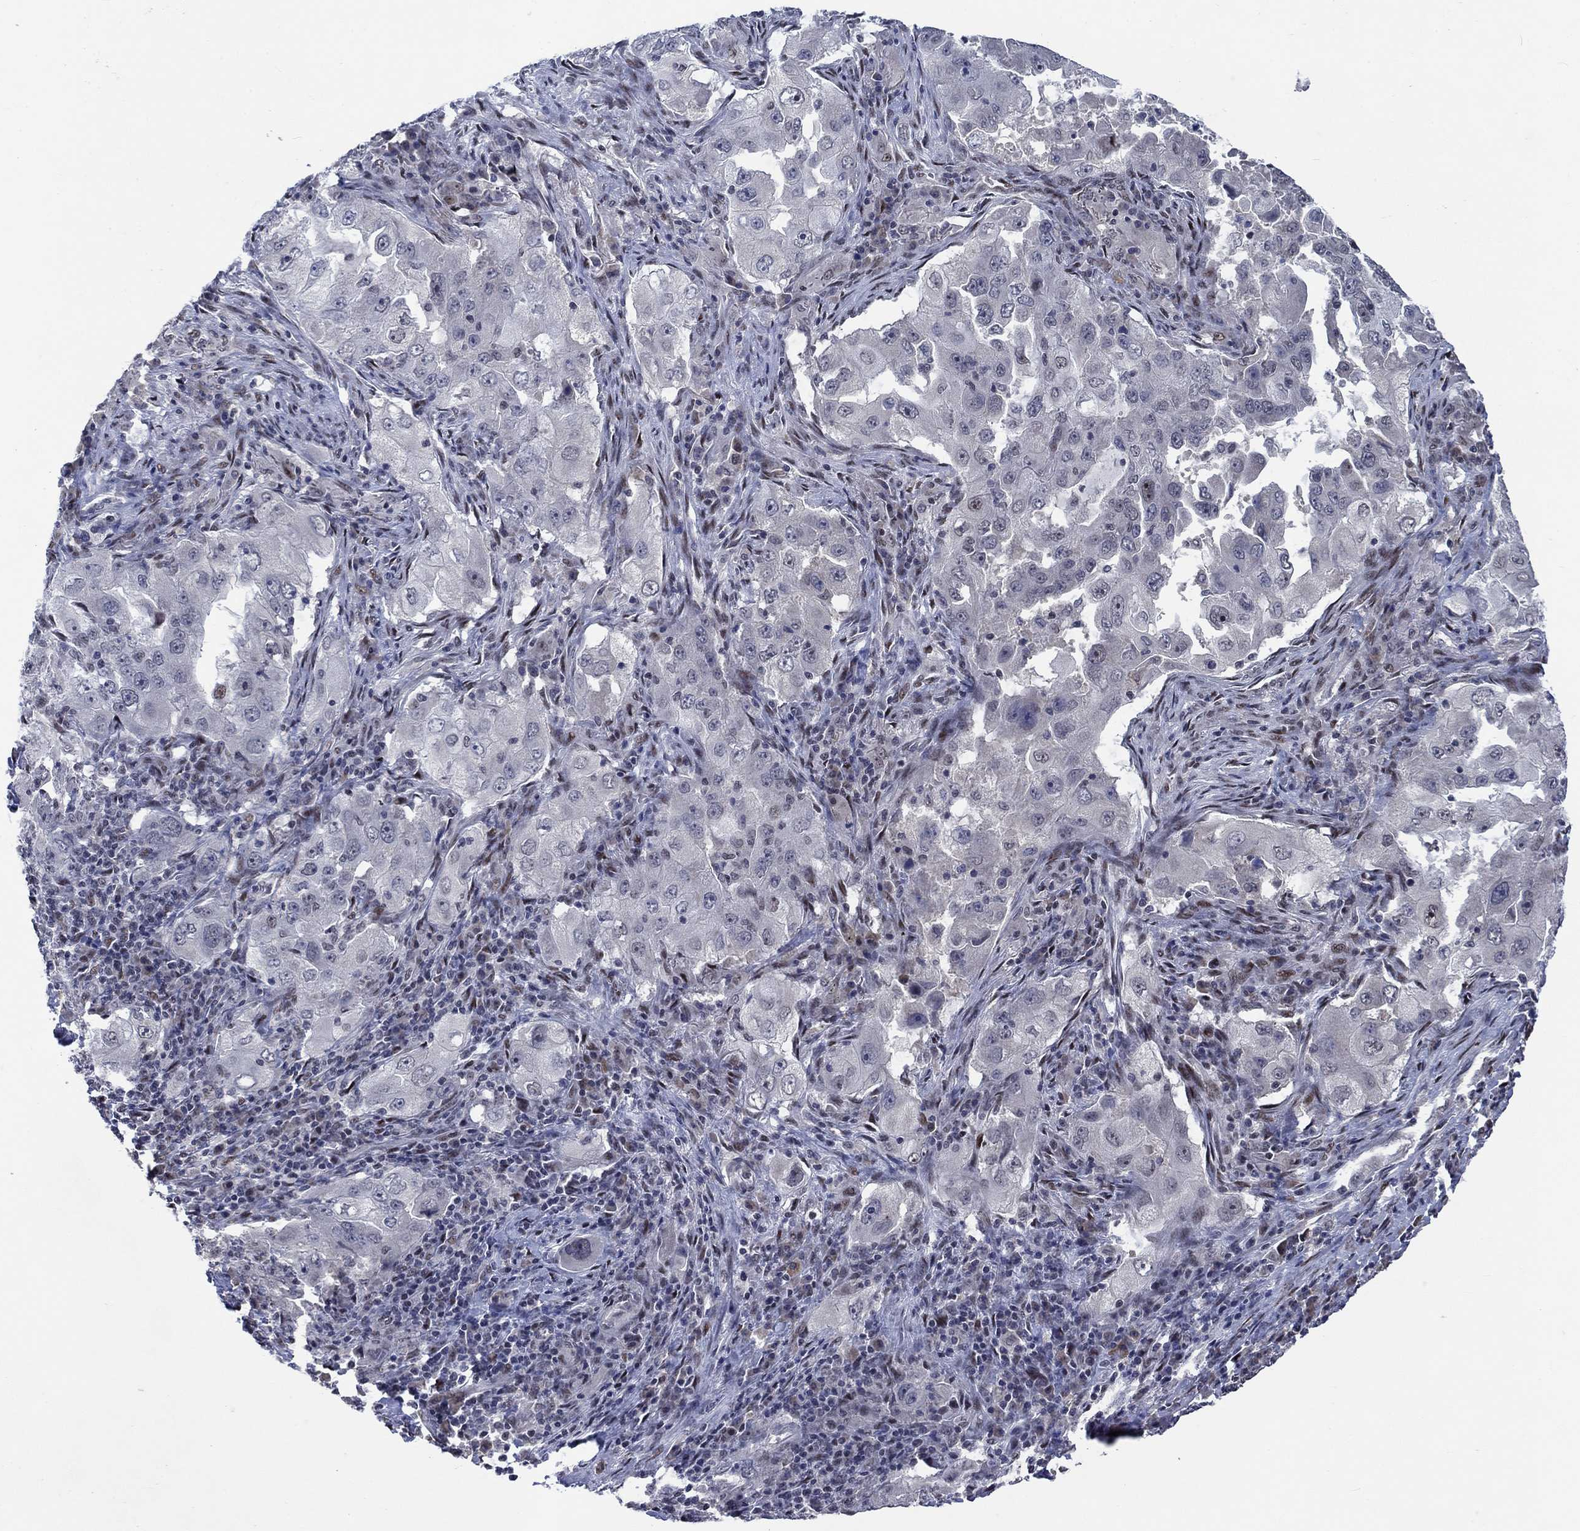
{"staining": {"intensity": "negative", "quantity": "none", "location": "none"}, "tissue": "lung cancer", "cell_type": "Tumor cells", "image_type": "cancer", "snomed": [{"axis": "morphology", "description": "Adenocarcinoma, NOS"}, {"axis": "topography", "description": "Lung"}], "caption": "There is no significant staining in tumor cells of lung cancer.", "gene": "HTN1", "patient": {"sex": "female", "age": 61}}